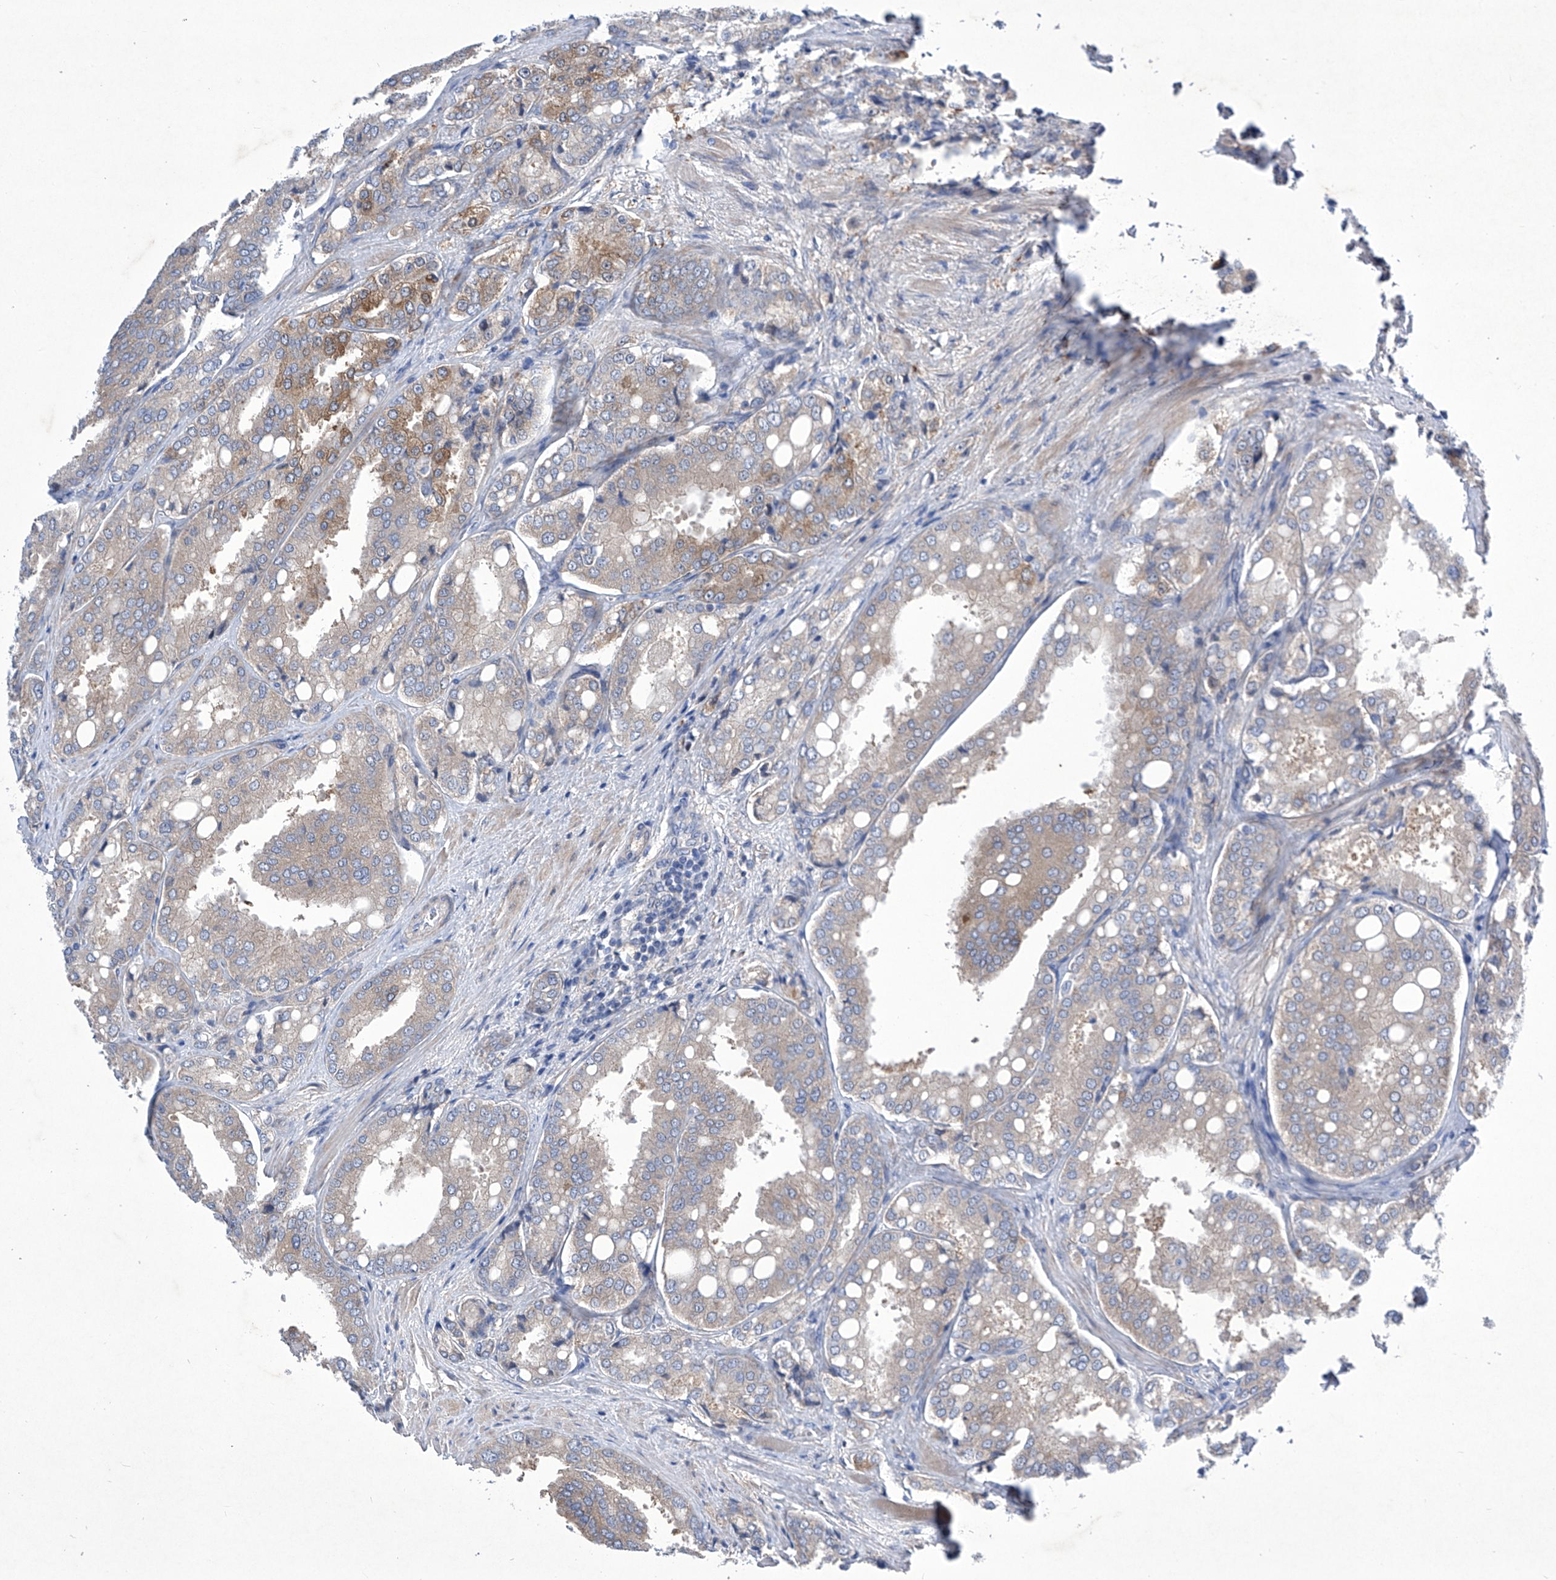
{"staining": {"intensity": "moderate", "quantity": "<25%", "location": "cytoplasmic/membranous"}, "tissue": "prostate cancer", "cell_type": "Tumor cells", "image_type": "cancer", "snomed": [{"axis": "morphology", "description": "Adenocarcinoma, High grade"}, {"axis": "topography", "description": "Prostate"}], "caption": "An immunohistochemistry (IHC) photomicrograph of tumor tissue is shown. Protein staining in brown shows moderate cytoplasmic/membranous positivity in prostate cancer within tumor cells.", "gene": "SRBD1", "patient": {"sex": "male", "age": 50}}